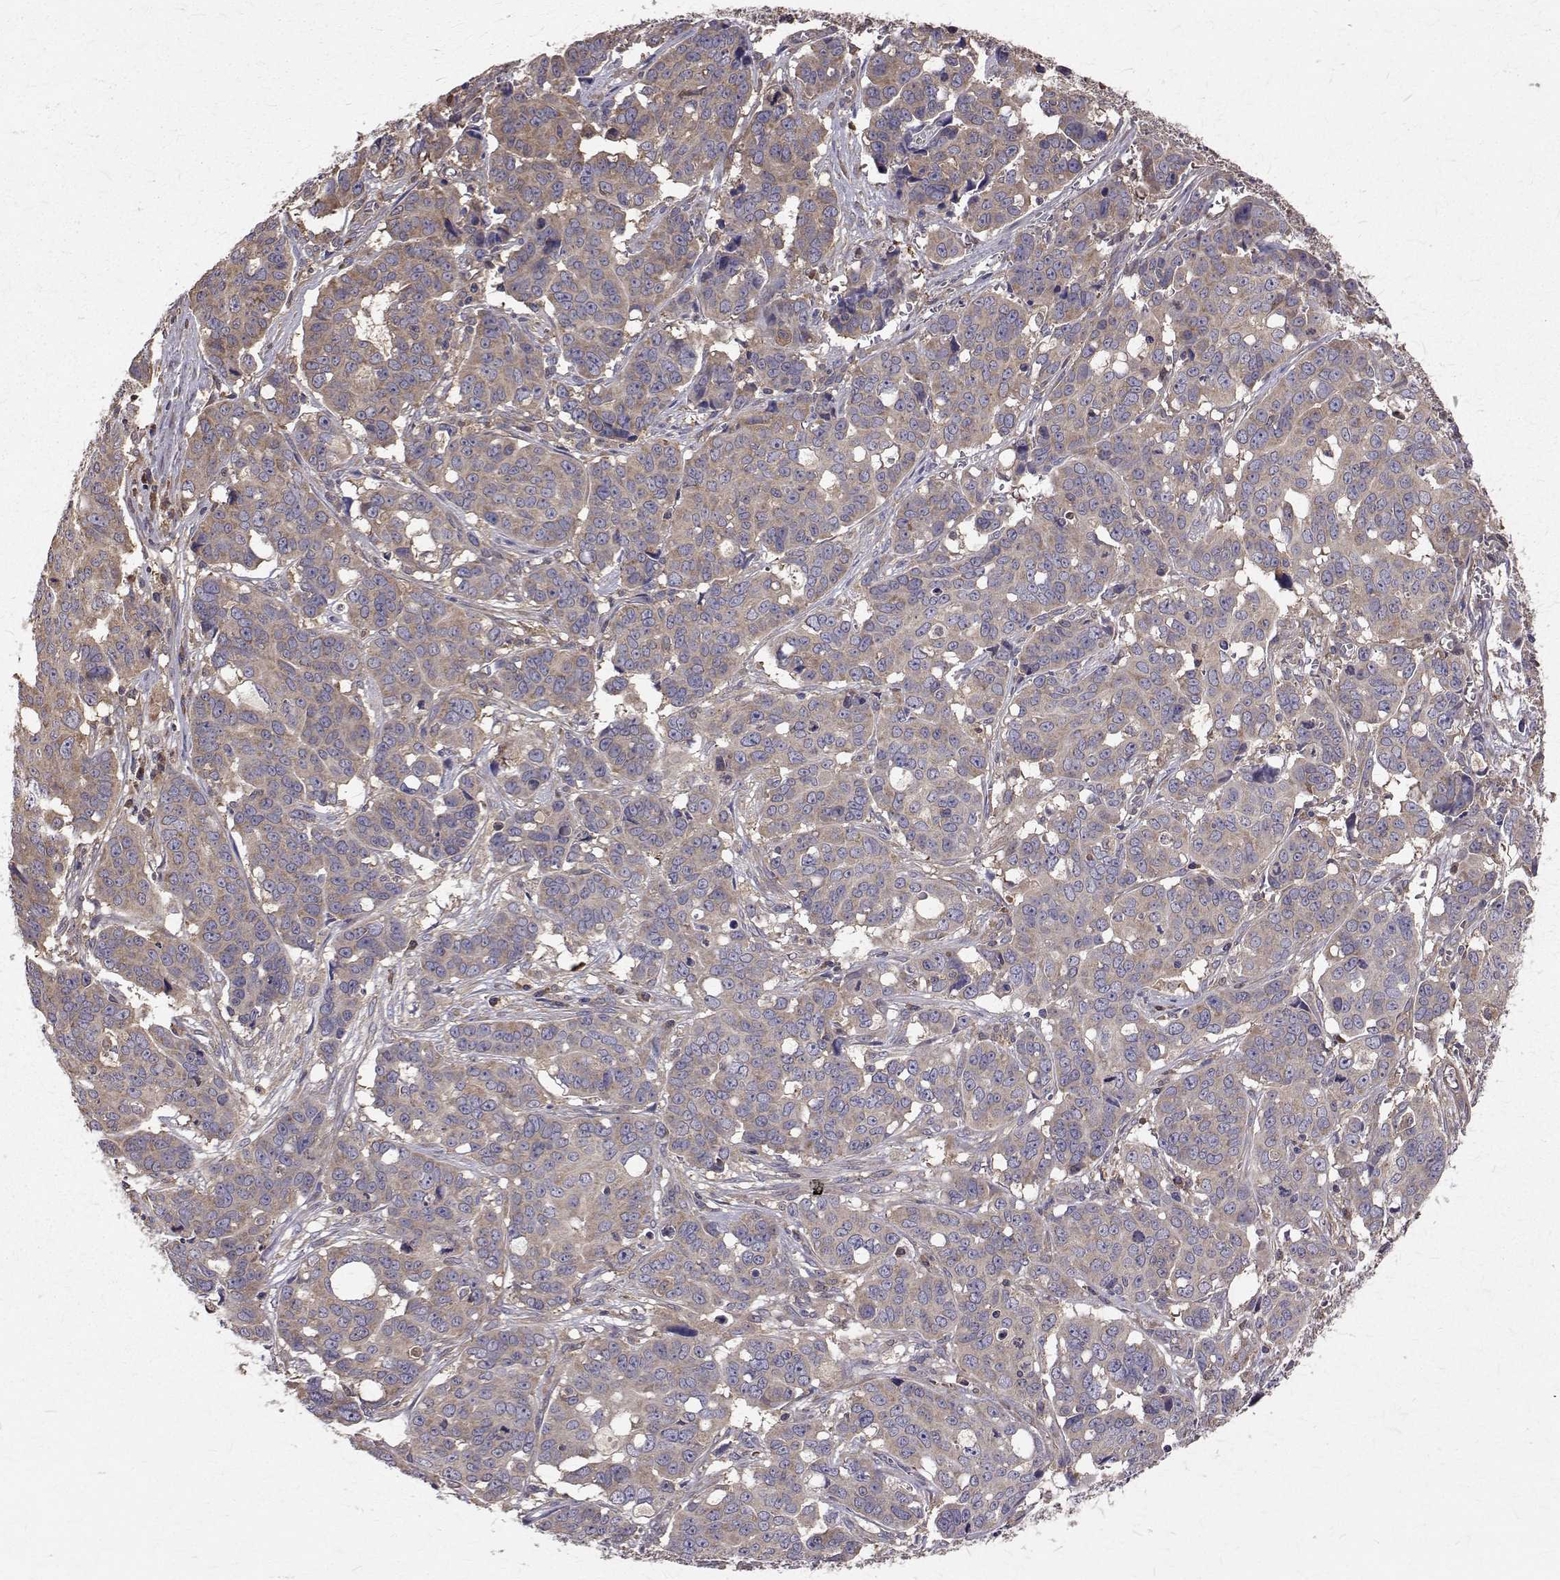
{"staining": {"intensity": "weak", "quantity": "25%-75%", "location": "cytoplasmic/membranous"}, "tissue": "ovarian cancer", "cell_type": "Tumor cells", "image_type": "cancer", "snomed": [{"axis": "morphology", "description": "Carcinoma, endometroid"}, {"axis": "topography", "description": "Ovary"}], "caption": "Weak cytoplasmic/membranous expression for a protein is identified in about 25%-75% of tumor cells of ovarian cancer using IHC.", "gene": "FARSB", "patient": {"sex": "female", "age": 78}}